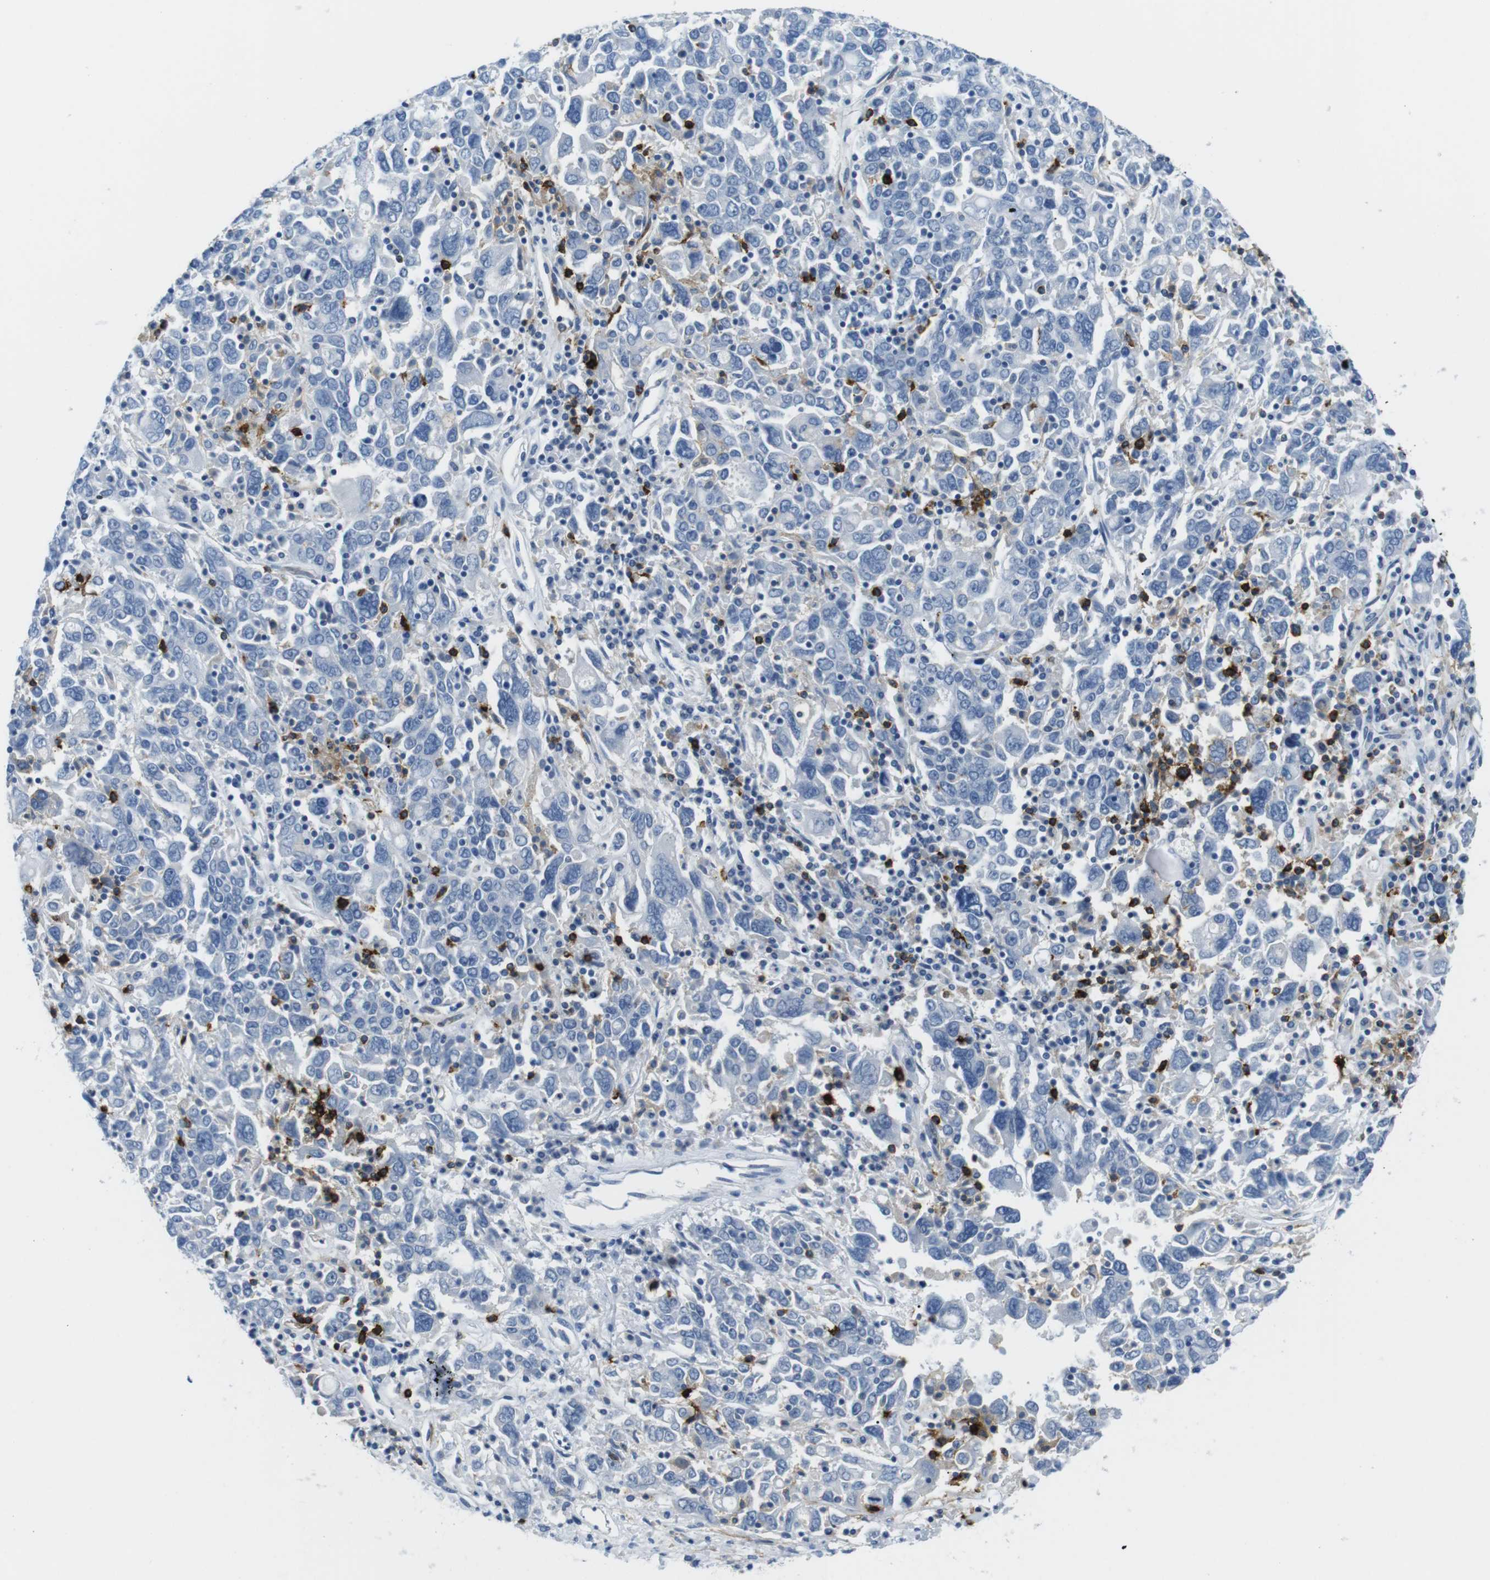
{"staining": {"intensity": "negative", "quantity": "none", "location": "none"}, "tissue": "ovarian cancer", "cell_type": "Tumor cells", "image_type": "cancer", "snomed": [{"axis": "morphology", "description": "Carcinoma, endometroid"}, {"axis": "topography", "description": "Ovary"}], "caption": "Tumor cells are negative for protein expression in human endometroid carcinoma (ovarian).", "gene": "TNFRSF4", "patient": {"sex": "female", "age": 62}}